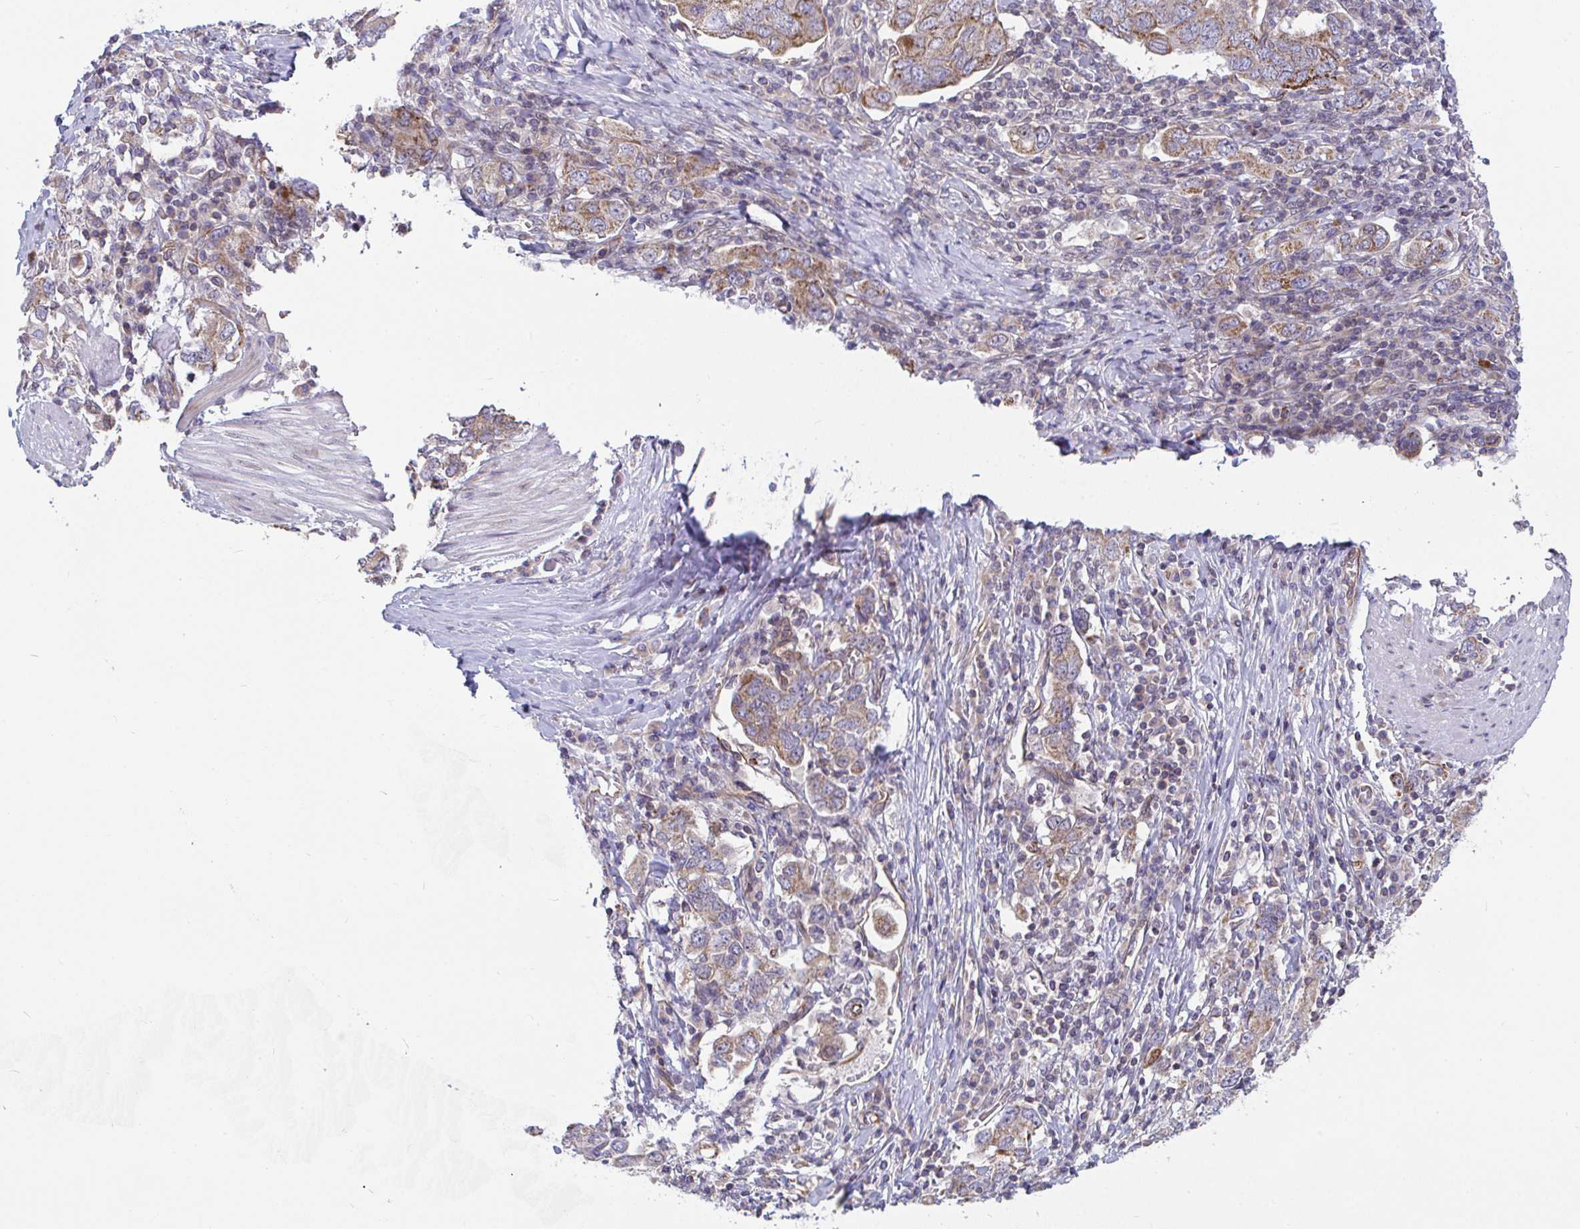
{"staining": {"intensity": "moderate", "quantity": ">75%", "location": "cytoplasmic/membranous"}, "tissue": "stomach cancer", "cell_type": "Tumor cells", "image_type": "cancer", "snomed": [{"axis": "morphology", "description": "Adenocarcinoma, NOS"}, {"axis": "topography", "description": "Stomach, upper"}, {"axis": "topography", "description": "Stomach"}], "caption": "Immunohistochemical staining of stomach cancer (adenocarcinoma) reveals medium levels of moderate cytoplasmic/membranous protein positivity in about >75% of tumor cells.", "gene": "EIF1AD", "patient": {"sex": "male", "age": 62}}